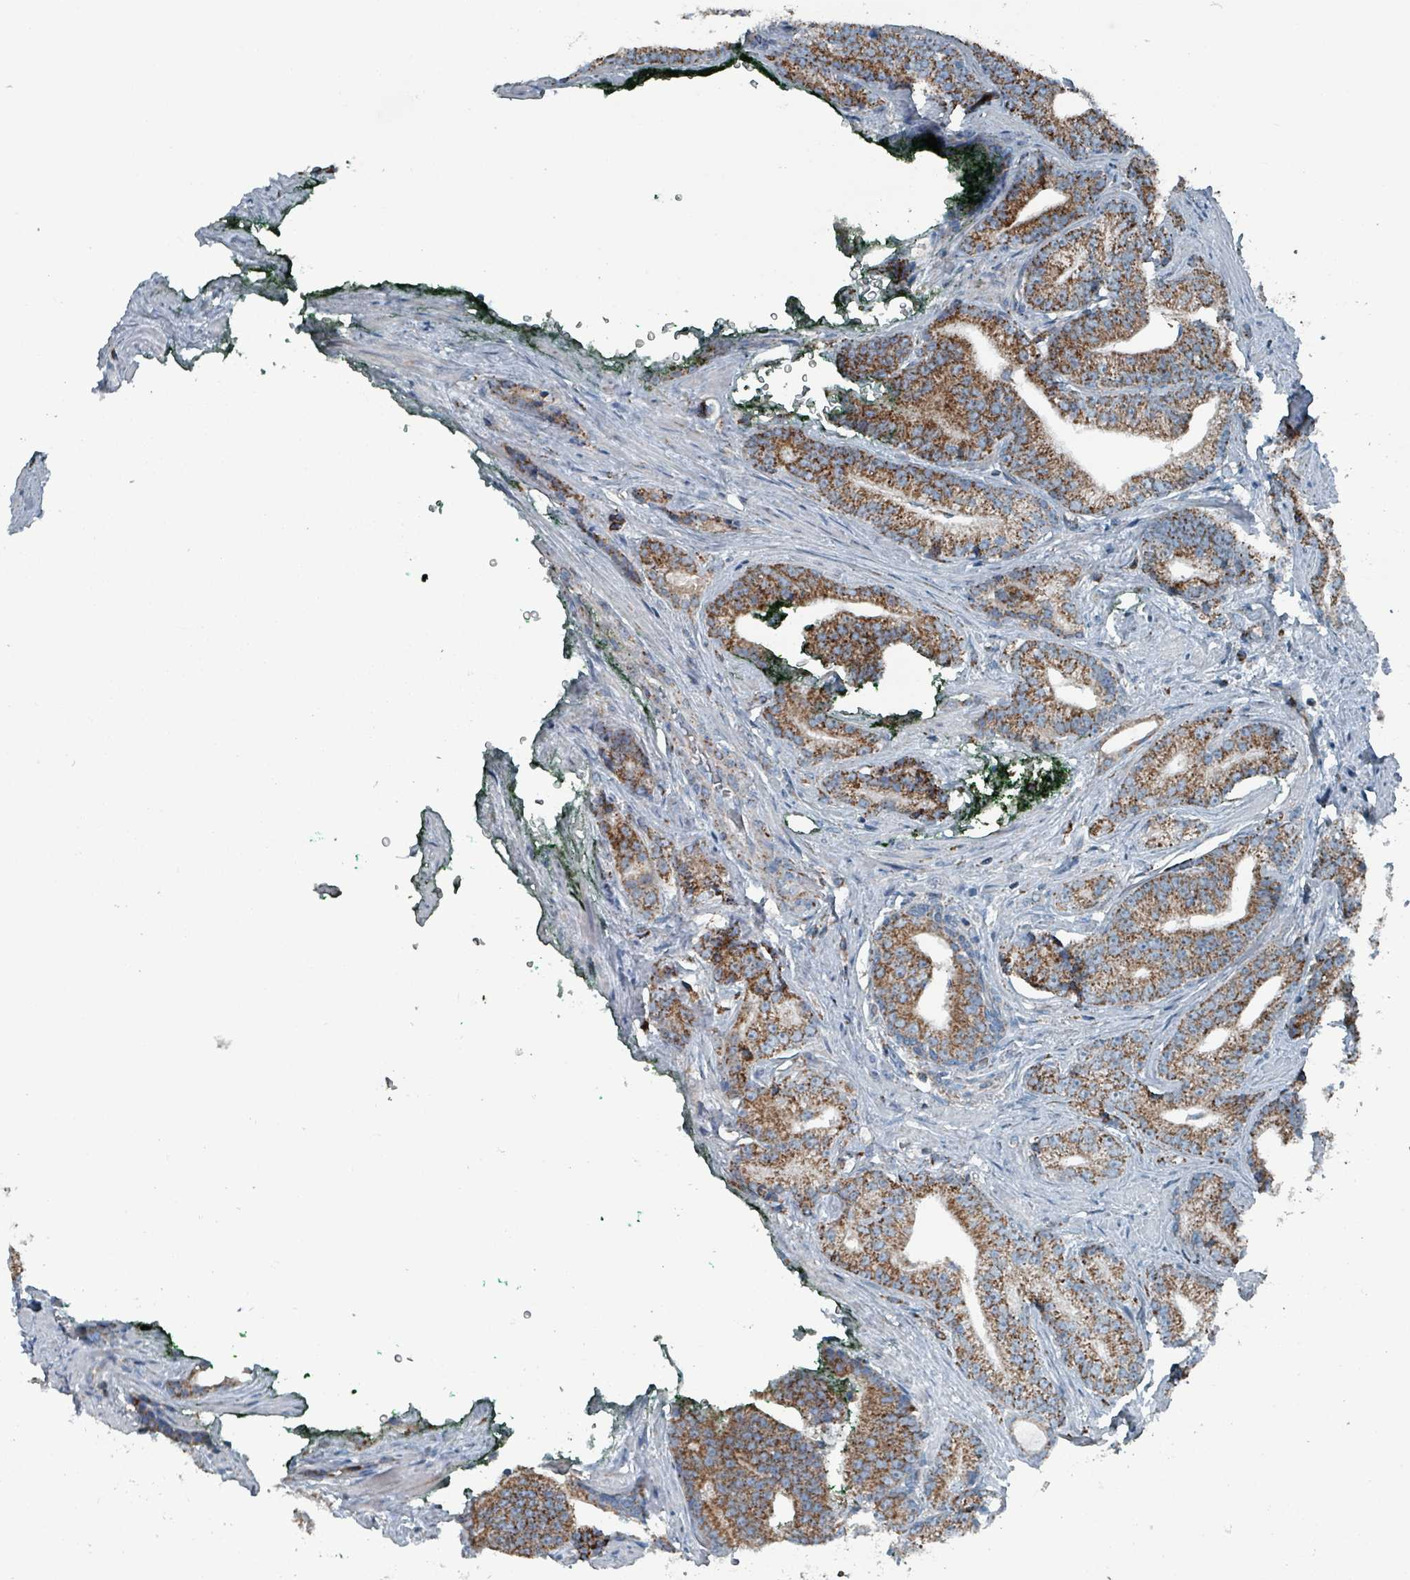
{"staining": {"intensity": "moderate", "quantity": ">75%", "location": "cytoplasmic/membranous"}, "tissue": "prostate cancer", "cell_type": "Tumor cells", "image_type": "cancer", "snomed": [{"axis": "morphology", "description": "Adenocarcinoma, Low grade"}, {"axis": "topography", "description": "Prostate"}], "caption": "Prostate cancer was stained to show a protein in brown. There is medium levels of moderate cytoplasmic/membranous expression in about >75% of tumor cells. The protein of interest is stained brown, and the nuclei are stained in blue (DAB IHC with brightfield microscopy, high magnification).", "gene": "ABHD18", "patient": {"sex": "male", "age": 71}}